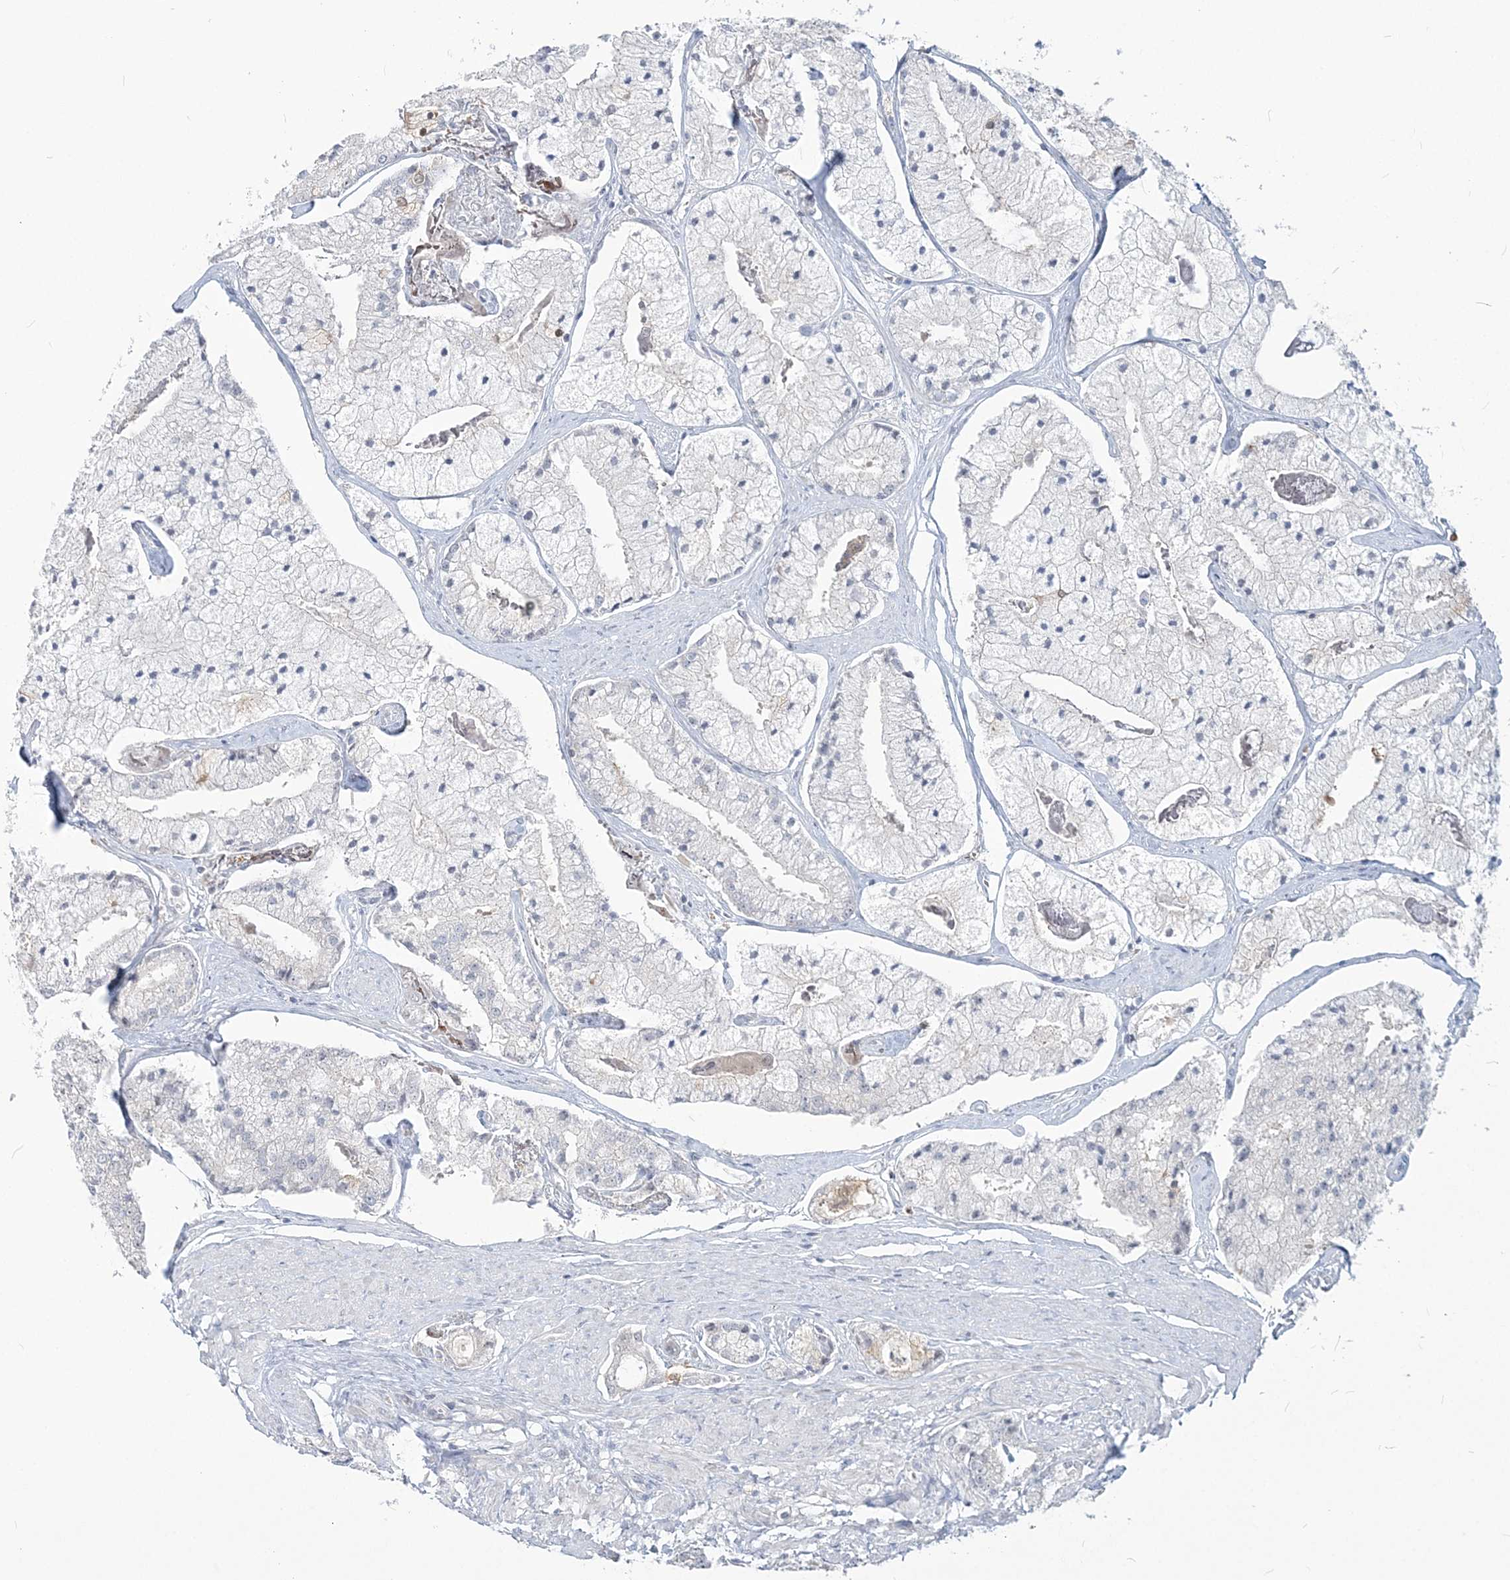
{"staining": {"intensity": "negative", "quantity": "none", "location": "none"}, "tissue": "prostate cancer", "cell_type": "Tumor cells", "image_type": "cancer", "snomed": [{"axis": "morphology", "description": "Adenocarcinoma, High grade"}, {"axis": "topography", "description": "Prostate"}], "caption": "Immunohistochemistry (IHC) of human high-grade adenocarcinoma (prostate) shows no expression in tumor cells.", "gene": "SDAD1", "patient": {"sex": "male", "age": 50}}